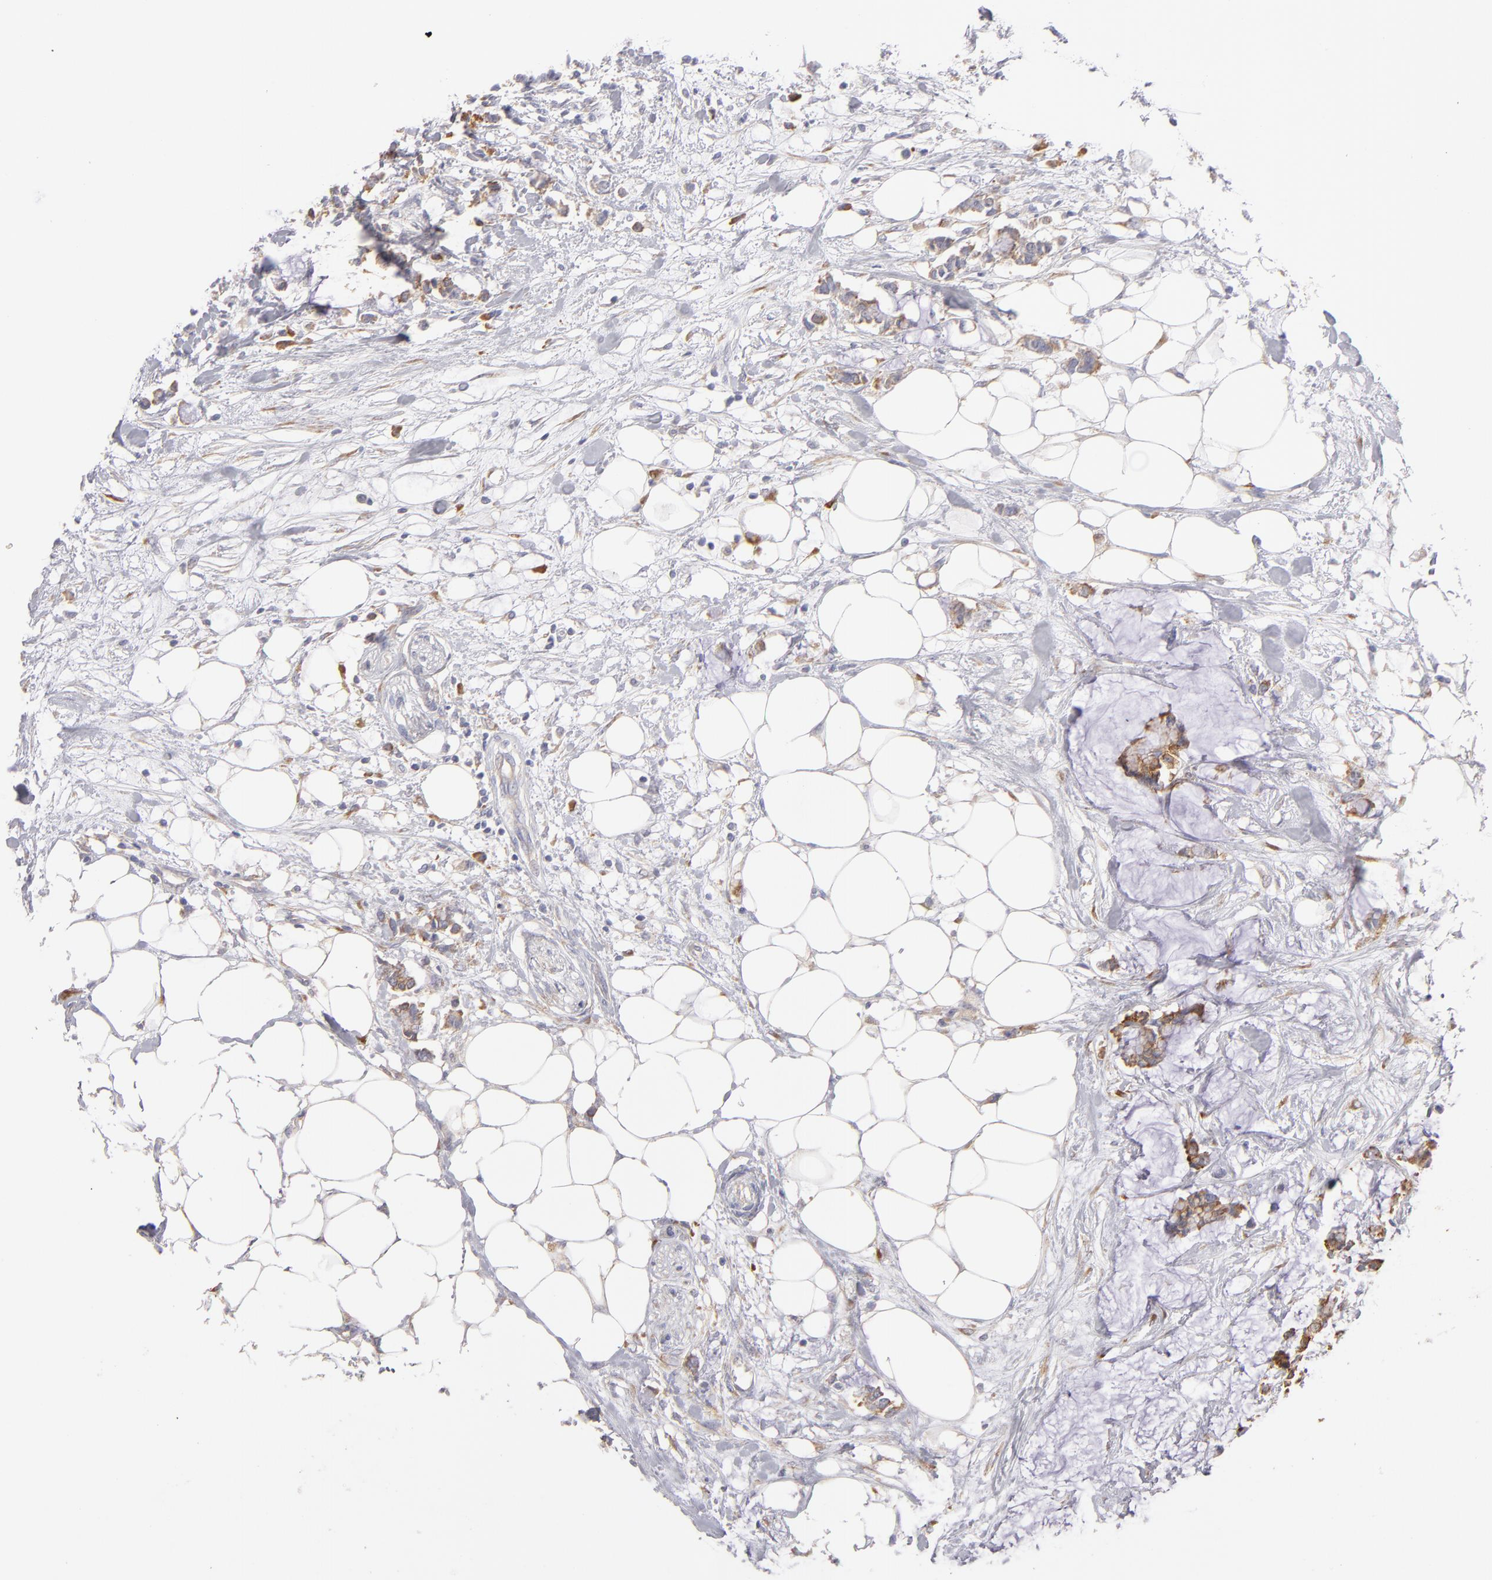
{"staining": {"intensity": "moderate", "quantity": "25%-75%", "location": "cytoplasmic/membranous"}, "tissue": "colorectal cancer", "cell_type": "Tumor cells", "image_type": "cancer", "snomed": [{"axis": "morphology", "description": "Normal tissue, NOS"}, {"axis": "morphology", "description": "Adenocarcinoma, NOS"}, {"axis": "topography", "description": "Colon"}, {"axis": "topography", "description": "Peripheral nerve tissue"}], "caption": "High-magnification brightfield microscopy of colorectal cancer stained with DAB (brown) and counterstained with hematoxylin (blue). tumor cells exhibit moderate cytoplasmic/membranous expression is appreciated in about25%-75% of cells.", "gene": "ENTPD5", "patient": {"sex": "male", "age": 14}}